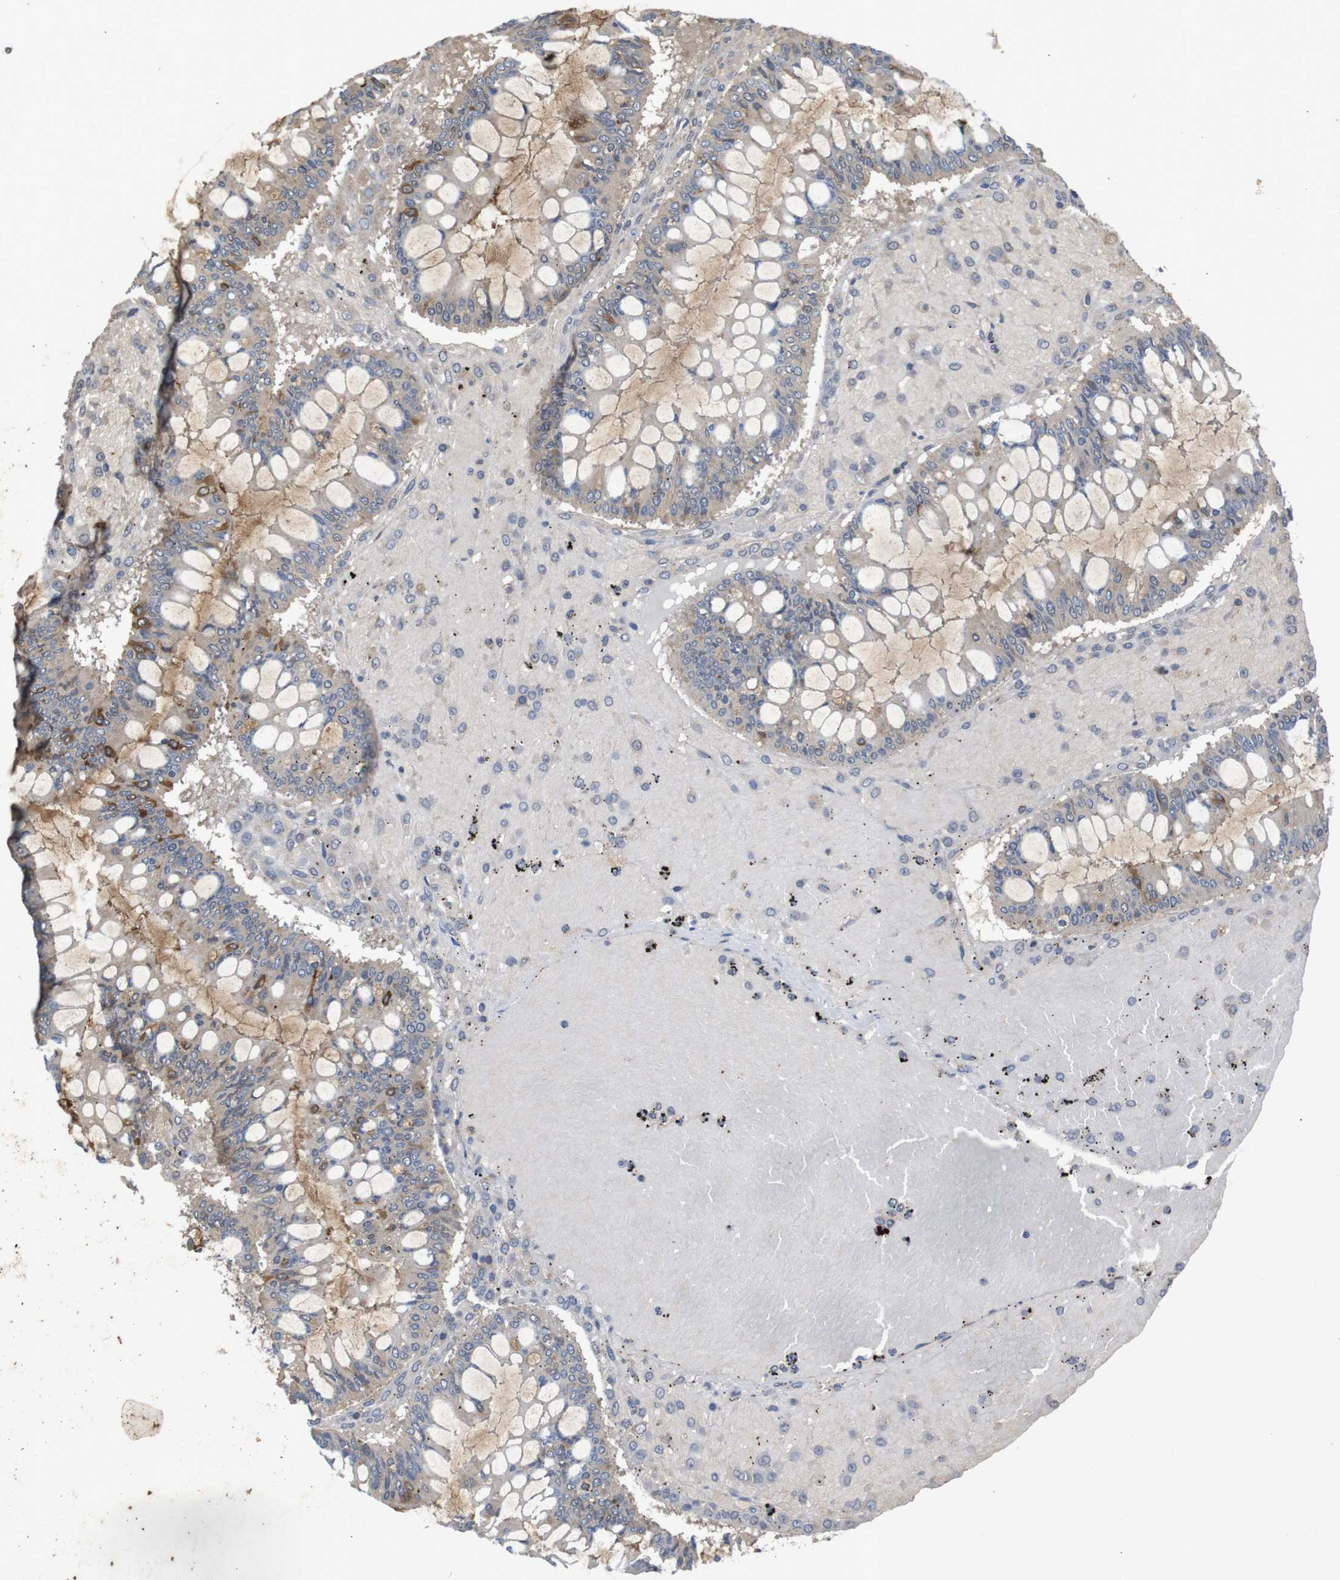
{"staining": {"intensity": "moderate", "quantity": "<25%", "location": "cytoplasmic/membranous"}, "tissue": "ovarian cancer", "cell_type": "Tumor cells", "image_type": "cancer", "snomed": [{"axis": "morphology", "description": "Cystadenocarcinoma, mucinous, NOS"}, {"axis": "topography", "description": "Ovary"}], "caption": "Immunohistochemistry (IHC) (DAB) staining of human mucinous cystadenocarcinoma (ovarian) reveals moderate cytoplasmic/membranous protein positivity in about <25% of tumor cells.", "gene": "PTPN1", "patient": {"sex": "female", "age": 73}}